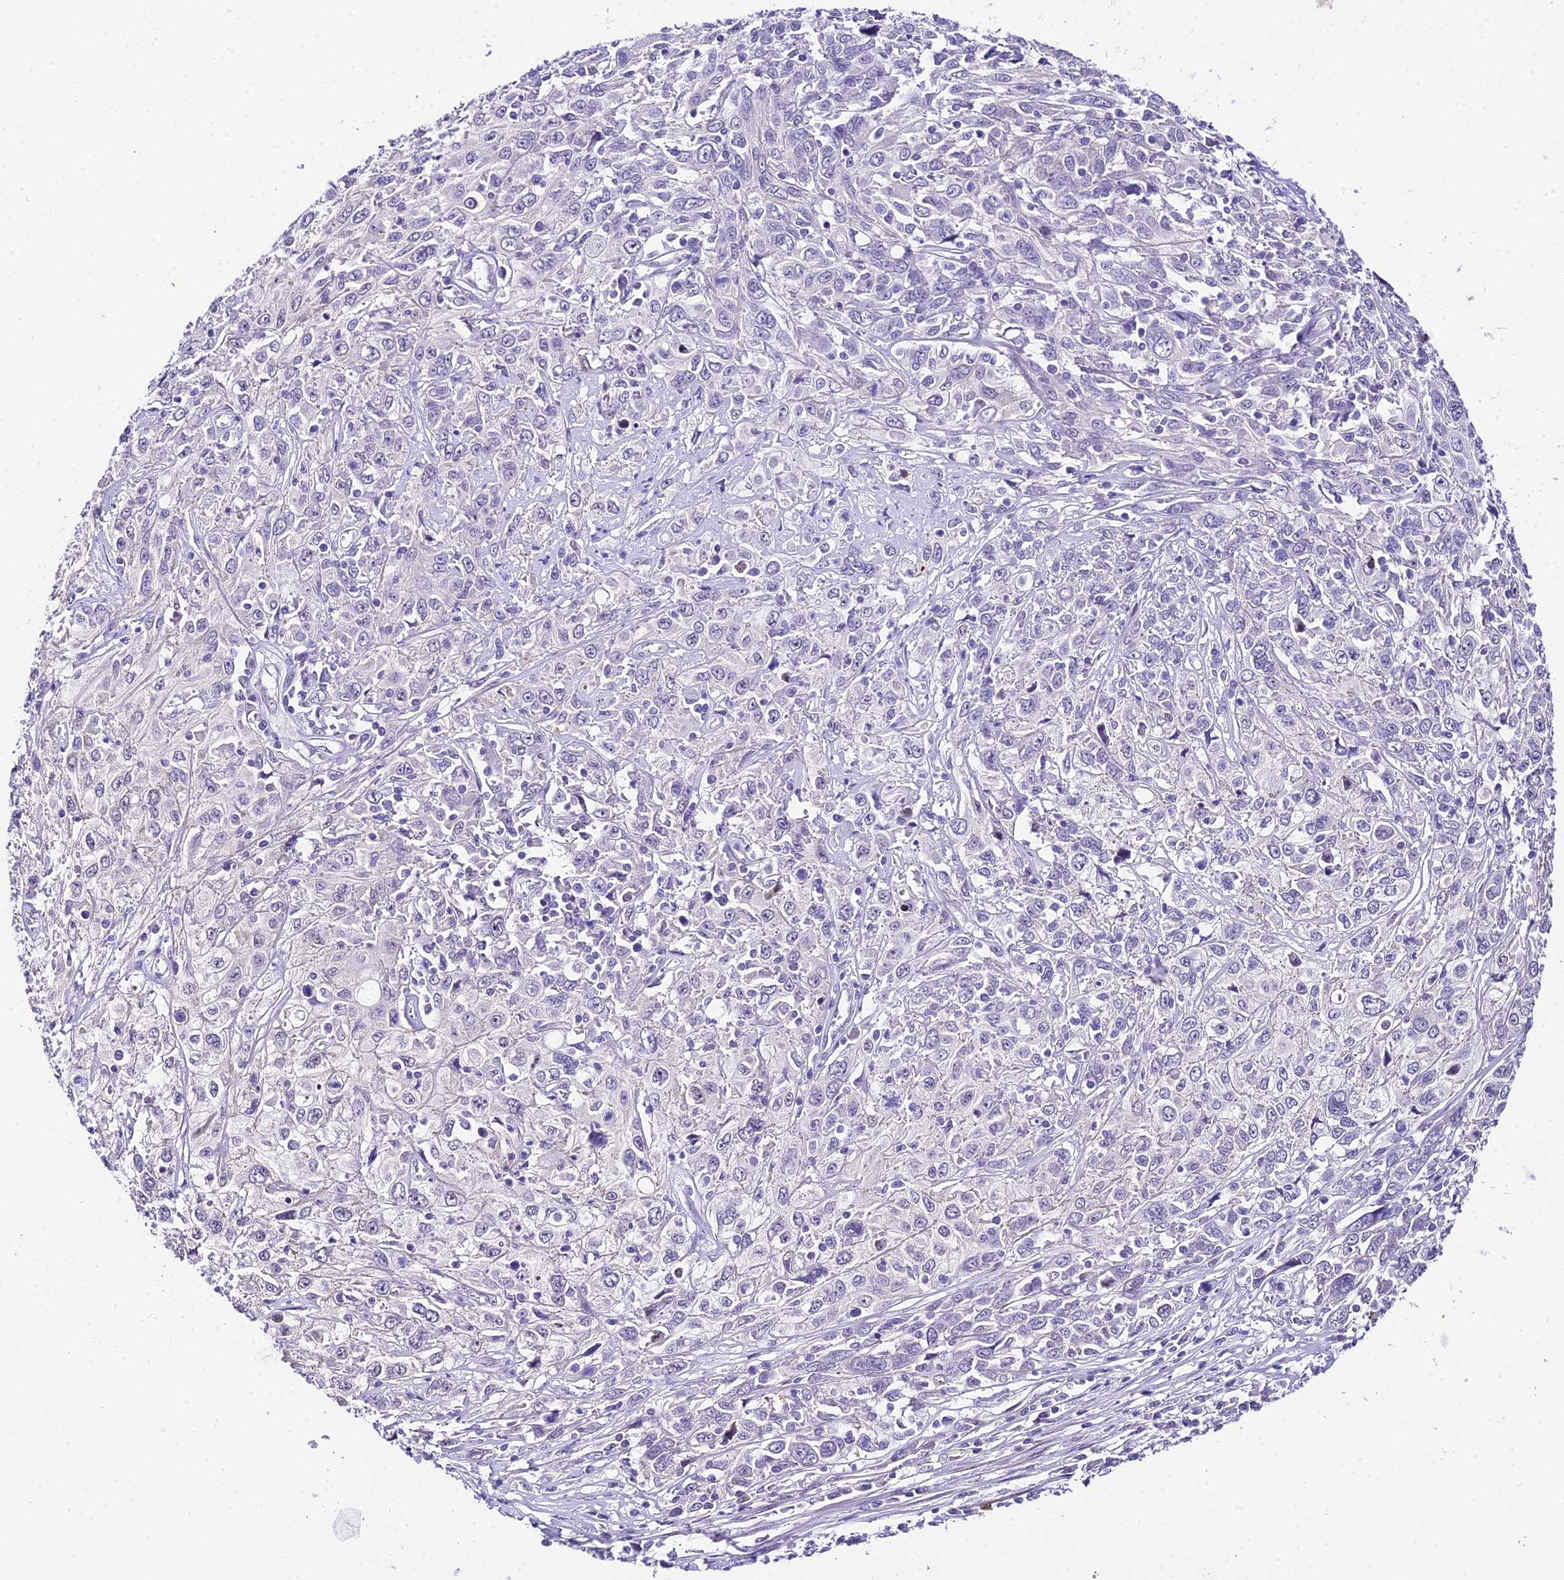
{"staining": {"intensity": "negative", "quantity": "none", "location": "none"}, "tissue": "cervical cancer", "cell_type": "Tumor cells", "image_type": "cancer", "snomed": [{"axis": "morphology", "description": "Squamous cell carcinoma, NOS"}, {"axis": "topography", "description": "Cervix"}], "caption": "Photomicrograph shows no protein expression in tumor cells of squamous cell carcinoma (cervical) tissue.", "gene": "POLR2I", "patient": {"sex": "female", "age": 46}}